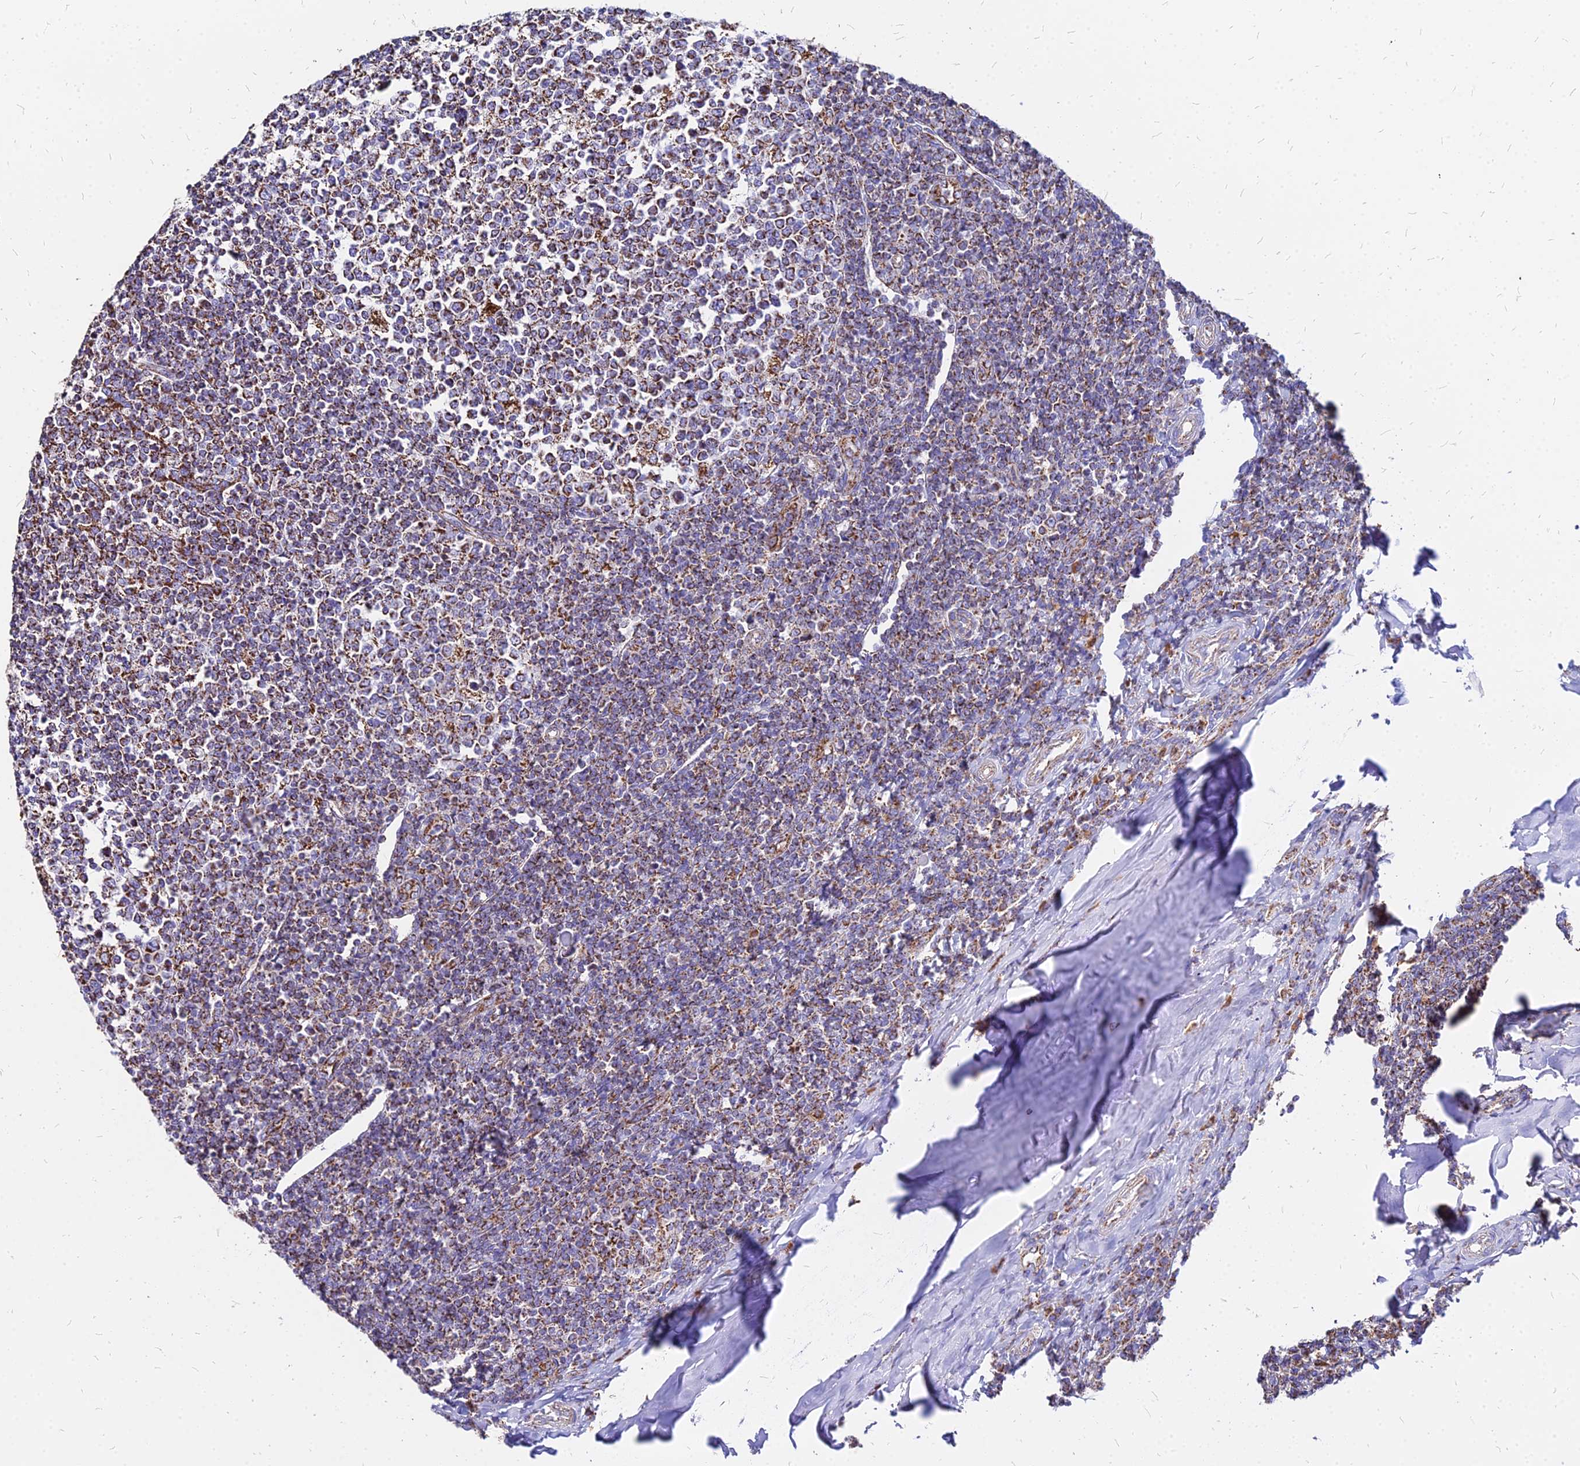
{"staining": {"intensity": "strong", "quantity": "25%-75%", "location": "cytoplasmic/membranous"}, "tissue": "tonsil", "cell_type": "Germinal center cells", "image_type": "normal", "snomed": [{"axis": "morphology", "description": "Normal tissue, NOS"}, {"axis": "topography", "description": "Tonsil"}], "caption": "Protein staining of unremarkable tonsil demonstrates strong cytoplasmic/membranous expression in about 25%-75% of germinal center cells. The protein of interest is stained brown, and the nuclei are stained in blue (DAB IHC with brightfield microscopy, high magnification).", "gene": "DLD", "patient": {"sex": "female", "age": 19}}